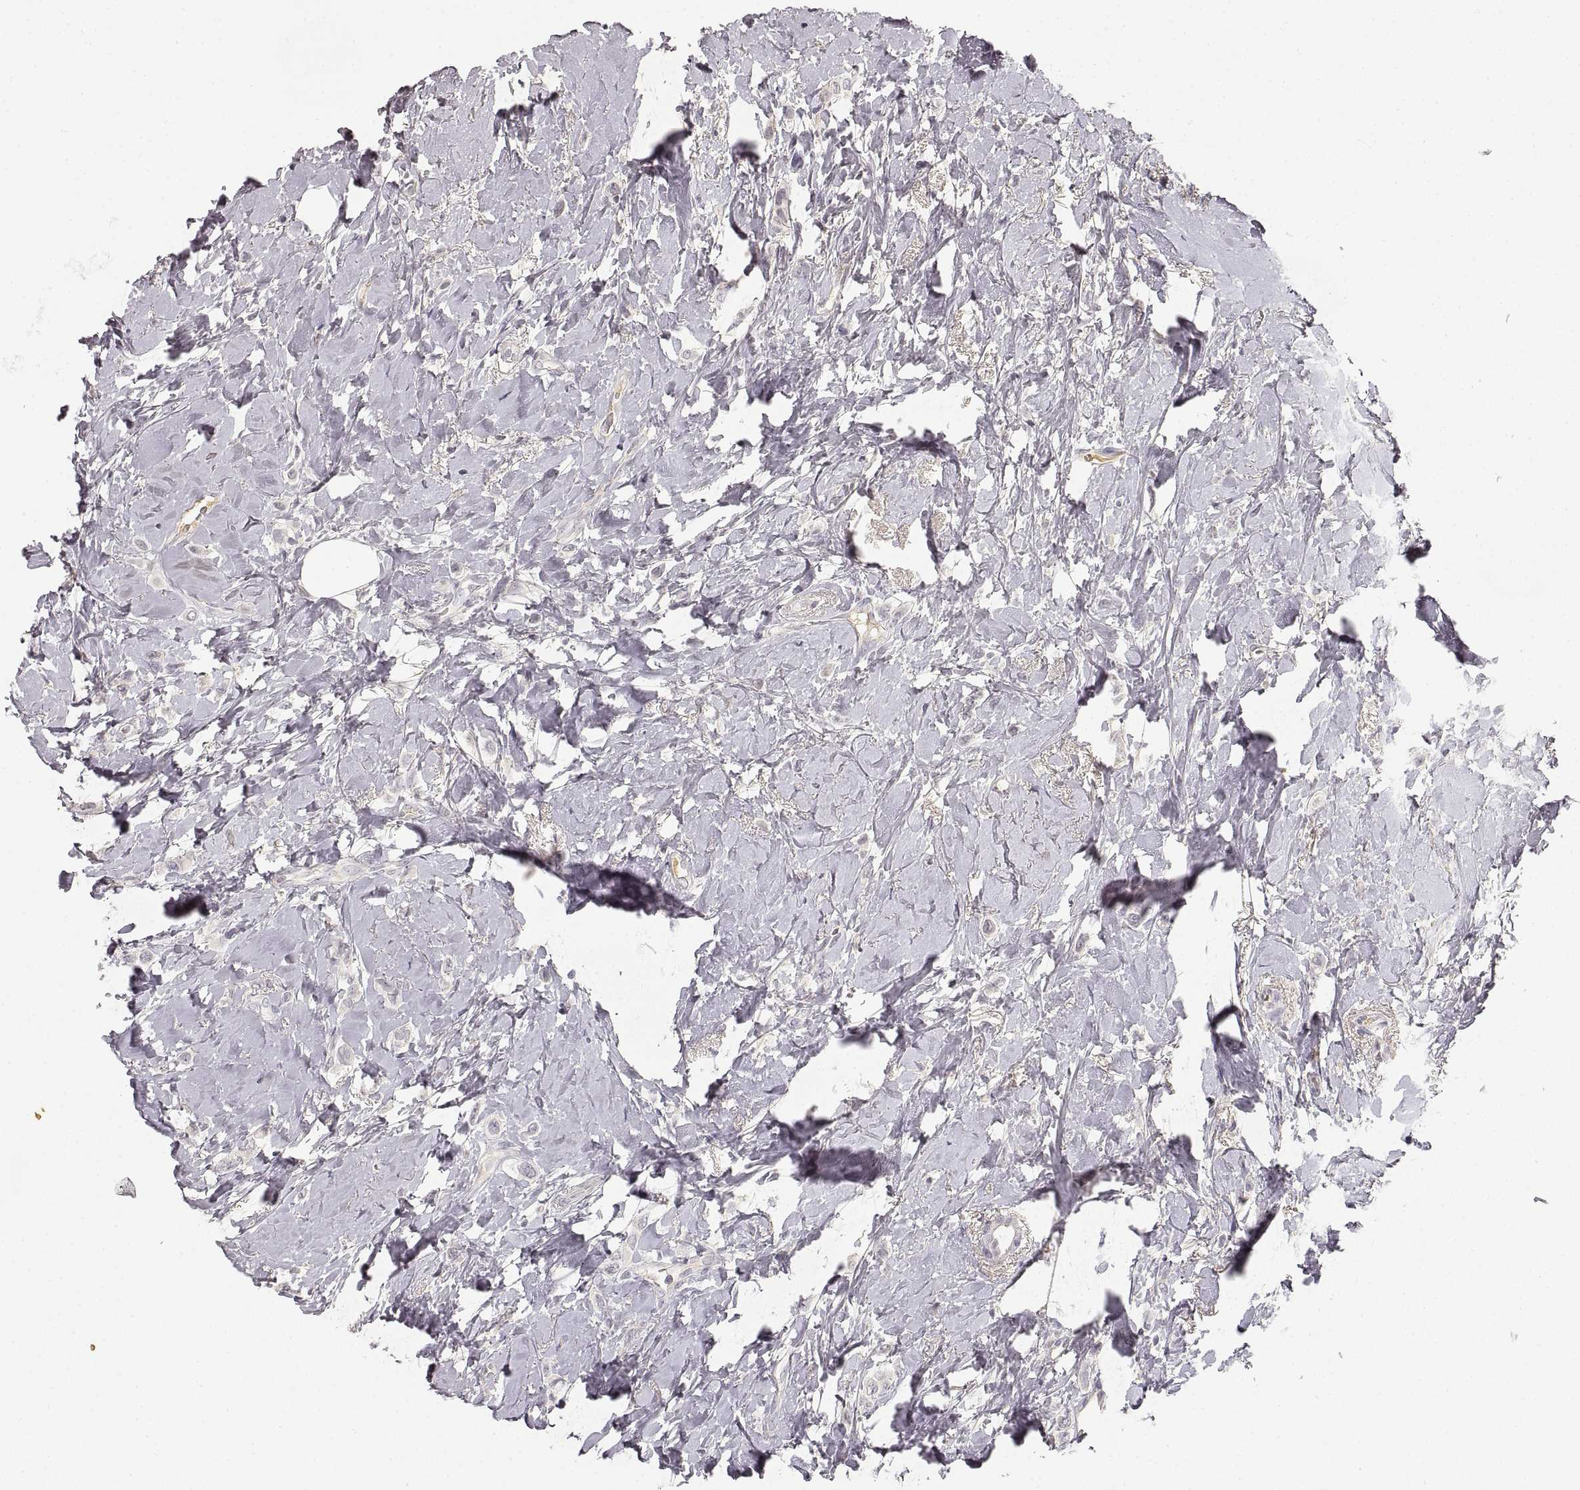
{"staining": {"intensity": "negative", "quantity": "none", "location": "none"}, "tissue": "breast cancer", "cell_type": "Tumor cells", "image_type": "cancer", "snomed": [{"axis": "morphology", "description": "Lobular carcinoma"}, {"axis": "topography", "description": "Breast"}], "caption": "High magnification brightfield microscopy of breast lobular carcinoma stained with DAB (brown) and counterstained with hematoxylin (blue): tumor cells show no significant staining.", "gene": "RUNDC3A", "patient": {"sex": "female", "age": 66}}